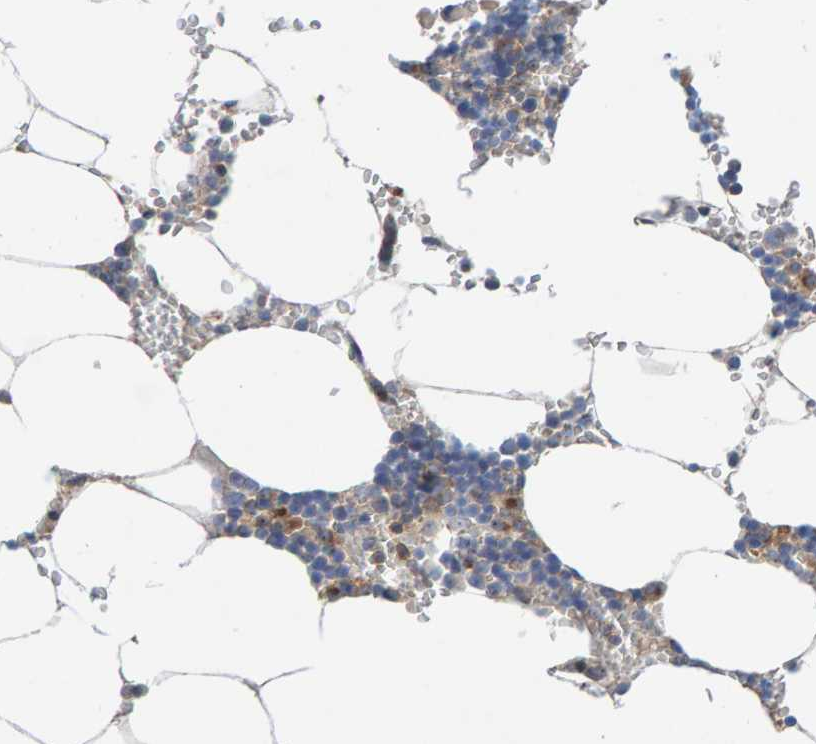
{"staining": {"intensity": "weak", "quantity": "25%-75%", "location": "cytoplasmic/membranous"}, "tissue": "bone marrow", "cell_type": "Hematopoietic cells", "image_type": "normal", "snomed": [{"axis": "morphology", "description": "Normal tissue, NOS"}, {"axis": "topography", "description": "Bone marrow"}], "caption": "Bone marrow stained with DAB IHC reveals low levels of weak cytoplasmic/membranous positivity in about 25%-75% of hematopoietic cells. (Brightfield microscopy of DAB IHC at high magnification).", "gene": "CCM2", "patient": {"sex": "male", "age": 70}}